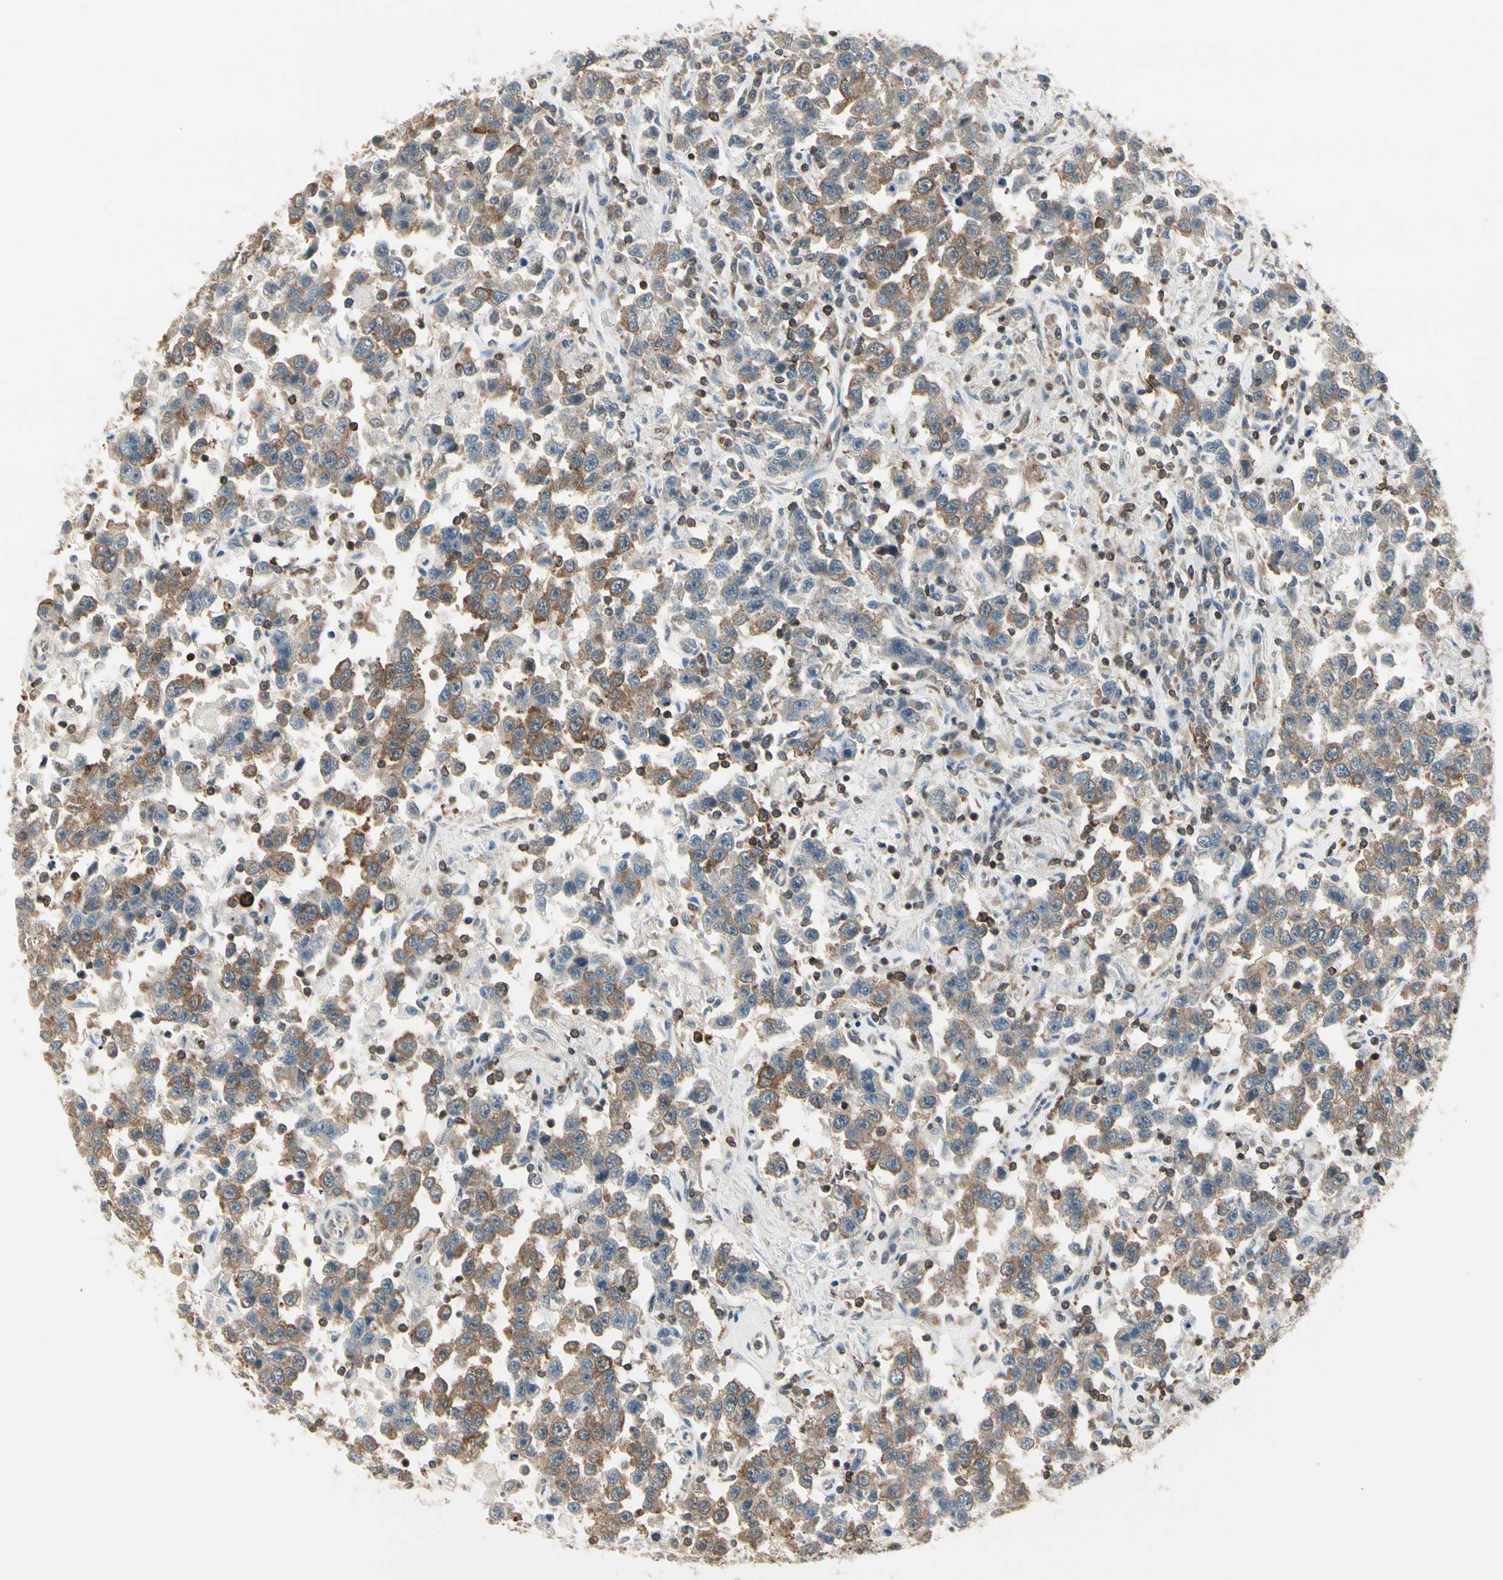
{"staining": {"intensity": "moderate", "quantity": ">75%", "location": "cytoplasmic/membranous"}, "tissue": "testis cancer", "cell_type": "Tumor cells", "image_type": "cancer", "snomed": [{"axis": "morphology", "description": "Seminoma, NOS"}, {"axis": "topography", "description": "Testis"}], "caption": "The histopathology image demonstrates immunohistochemical staining of testis cancer. There is moderate cytoplasmic/membranous positivity is present in about >75% of tumor cells. (IHC, brightfield microscopy, high magnification).", "gene": "OXSR1", "patient": {"sex": "male", "age": 41}}